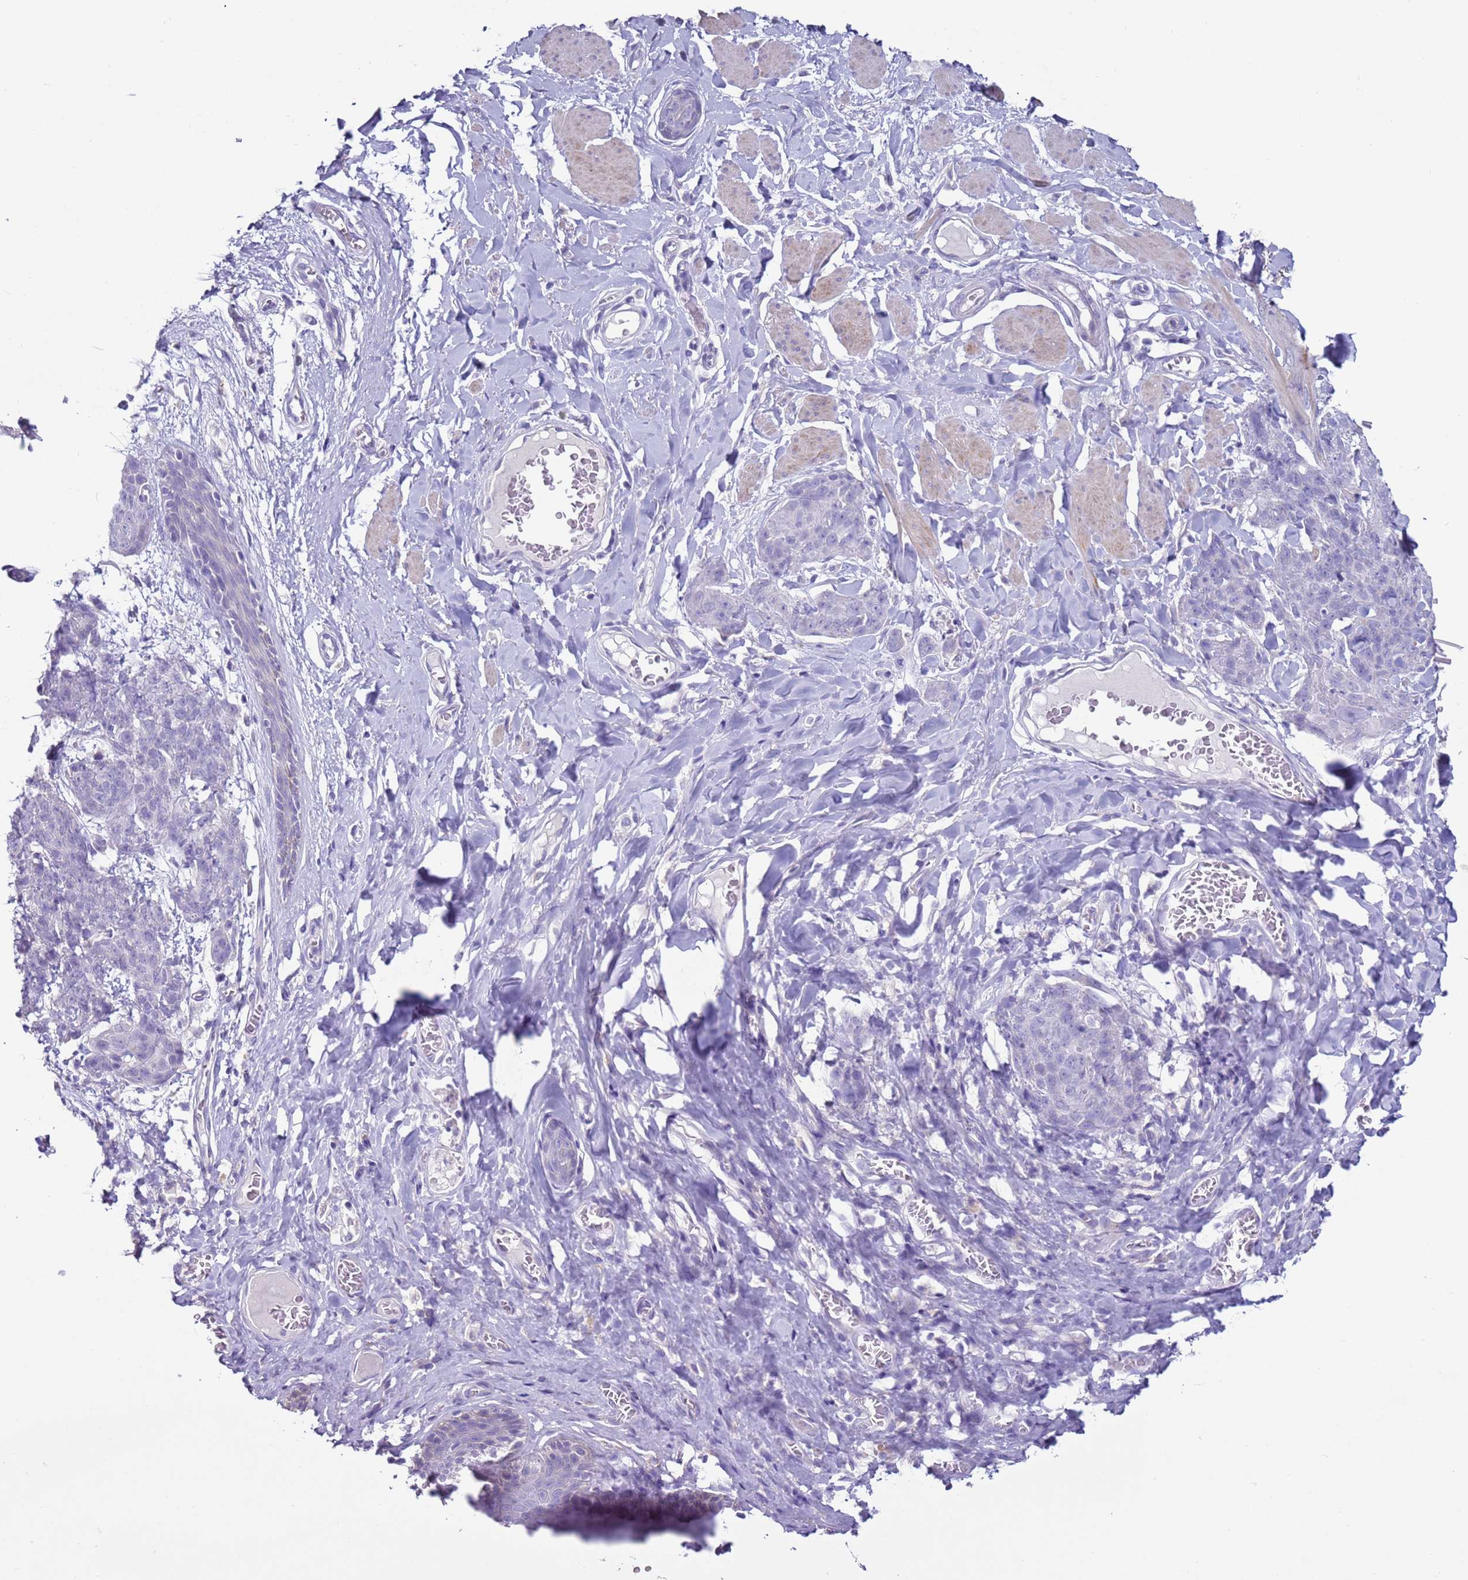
{"staining": {"intensity": "negative", "quantity": "none", "location": "none"}, "tissue": "skin cancer", "cell_type": "Tumor cells", "image_type": "cancer", "snomed": [{"axis": "morphology", "description": "Squamous cell carcinoma, NOS"}, {"axis": "topography", "description": "Skin"}, {"axis": "topography", "description": "Vulva"}], "caption": "High magnification brightfield microscopy of squamous cell carcinoma (skin) stained with DAB (3,3'-diaminobenzidine) (brown) and counterstained with hematoxylin (blue): tumor cells show no significant expression. The staining was performed using DAB (3,3'-diaminobenzidine) to visualize the protein expression in brown, while the nuclei were stained in blue with hematoxylin (Magnification: 20x).", "gene": "NPAP1", "patient": {"sex": "female", "age": 85}}